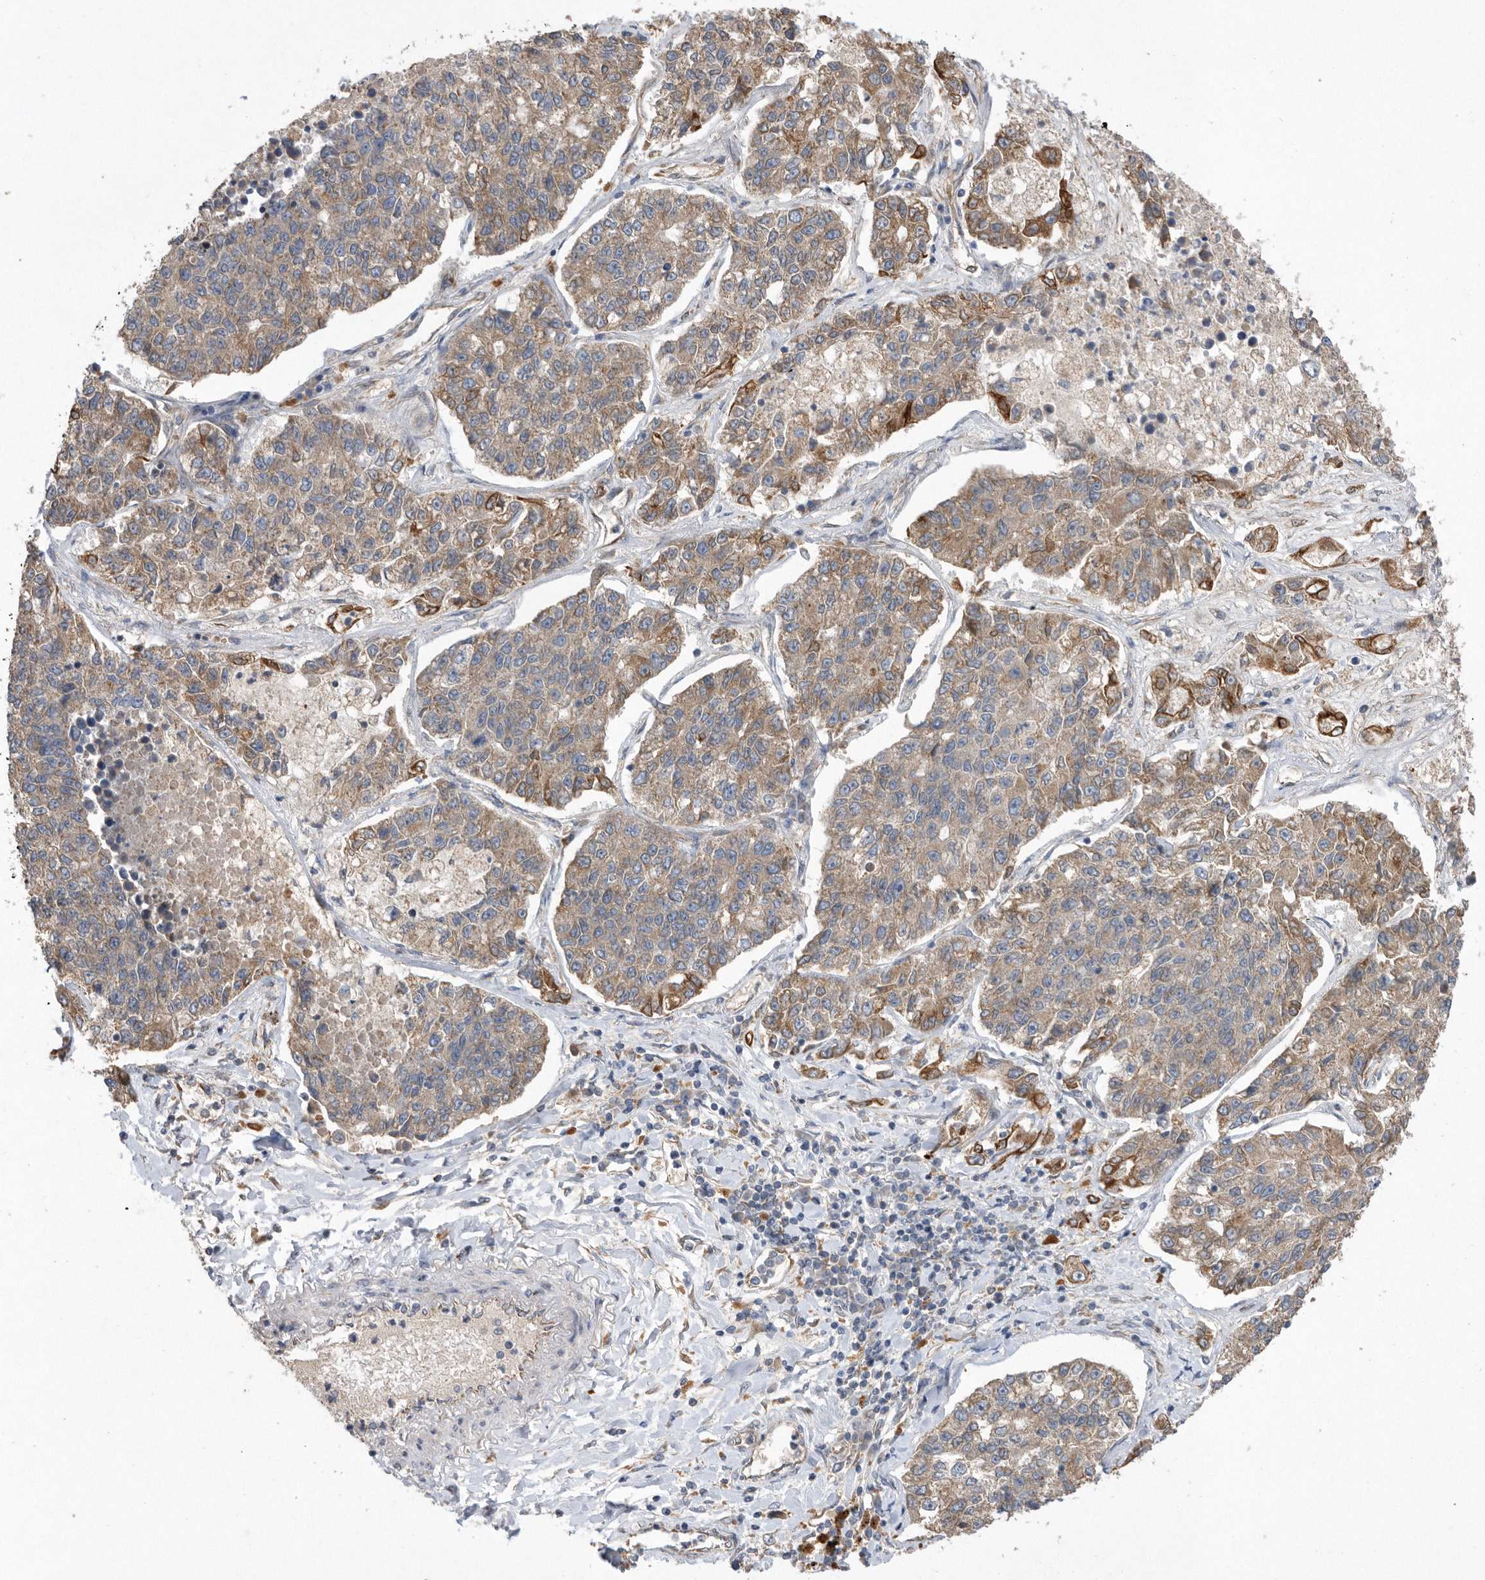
{"staining": {"intensity": "moderate", "quantity": "25%-75%", "location": "cytoplasmic/membranous"}, "tissue": "lung cancer", "cell_type": "Tumor cells", "image_type": "cancer", "snomed": [{"axis": "morphology", "description": "Adenocarcinoma, NOS"}, {"axis": "topography", "description": "Lung"}], "caption": "Immunohistochemical staining of human lung adenocarcinoma displays moderate cytoplasmic/membranous protein positivity in about 25%-75% of tumor cells.", "gene": "PON2", "patient": {"sex": "male", "age": 49}}